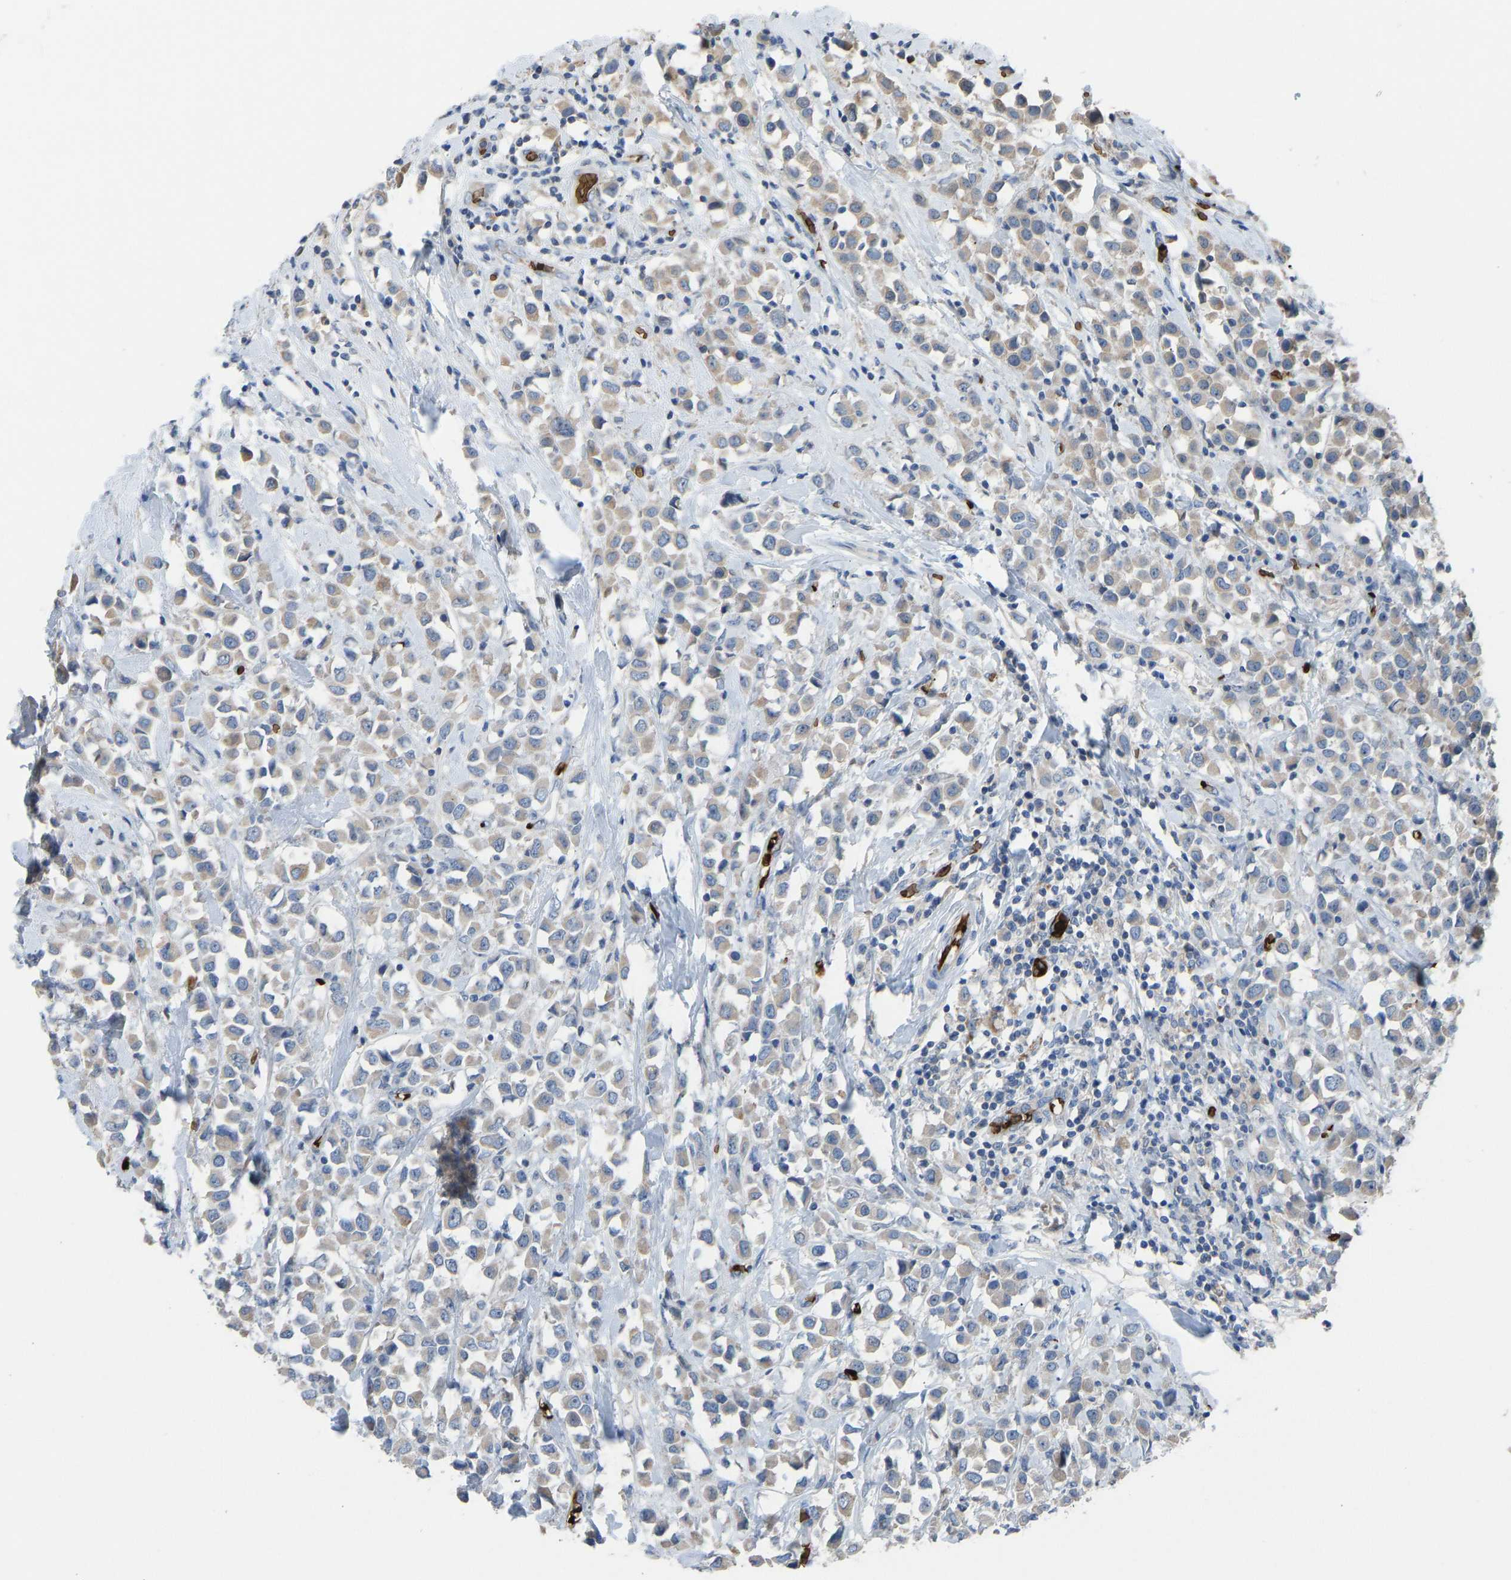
{"staining": {"intensity": "weak", "quantity": "<25%", "location": "cytoplasmic/membranous"}, "tissue": "breast cancer", "cell_type": "Tumor cells", "image_type": "cancer", "snomed": [{"axis": "morphology", "description": "Duct carcinoma"}, {"axis": "topography", "description": "Breast"}], "caption": "Human intraductal carcinoma (breast) stained for a protein using immunohistochemistry demonstrates no positivity in tumor cells.", "gene": "PIGS", "patient": {"sex": "female", "age": 61}}